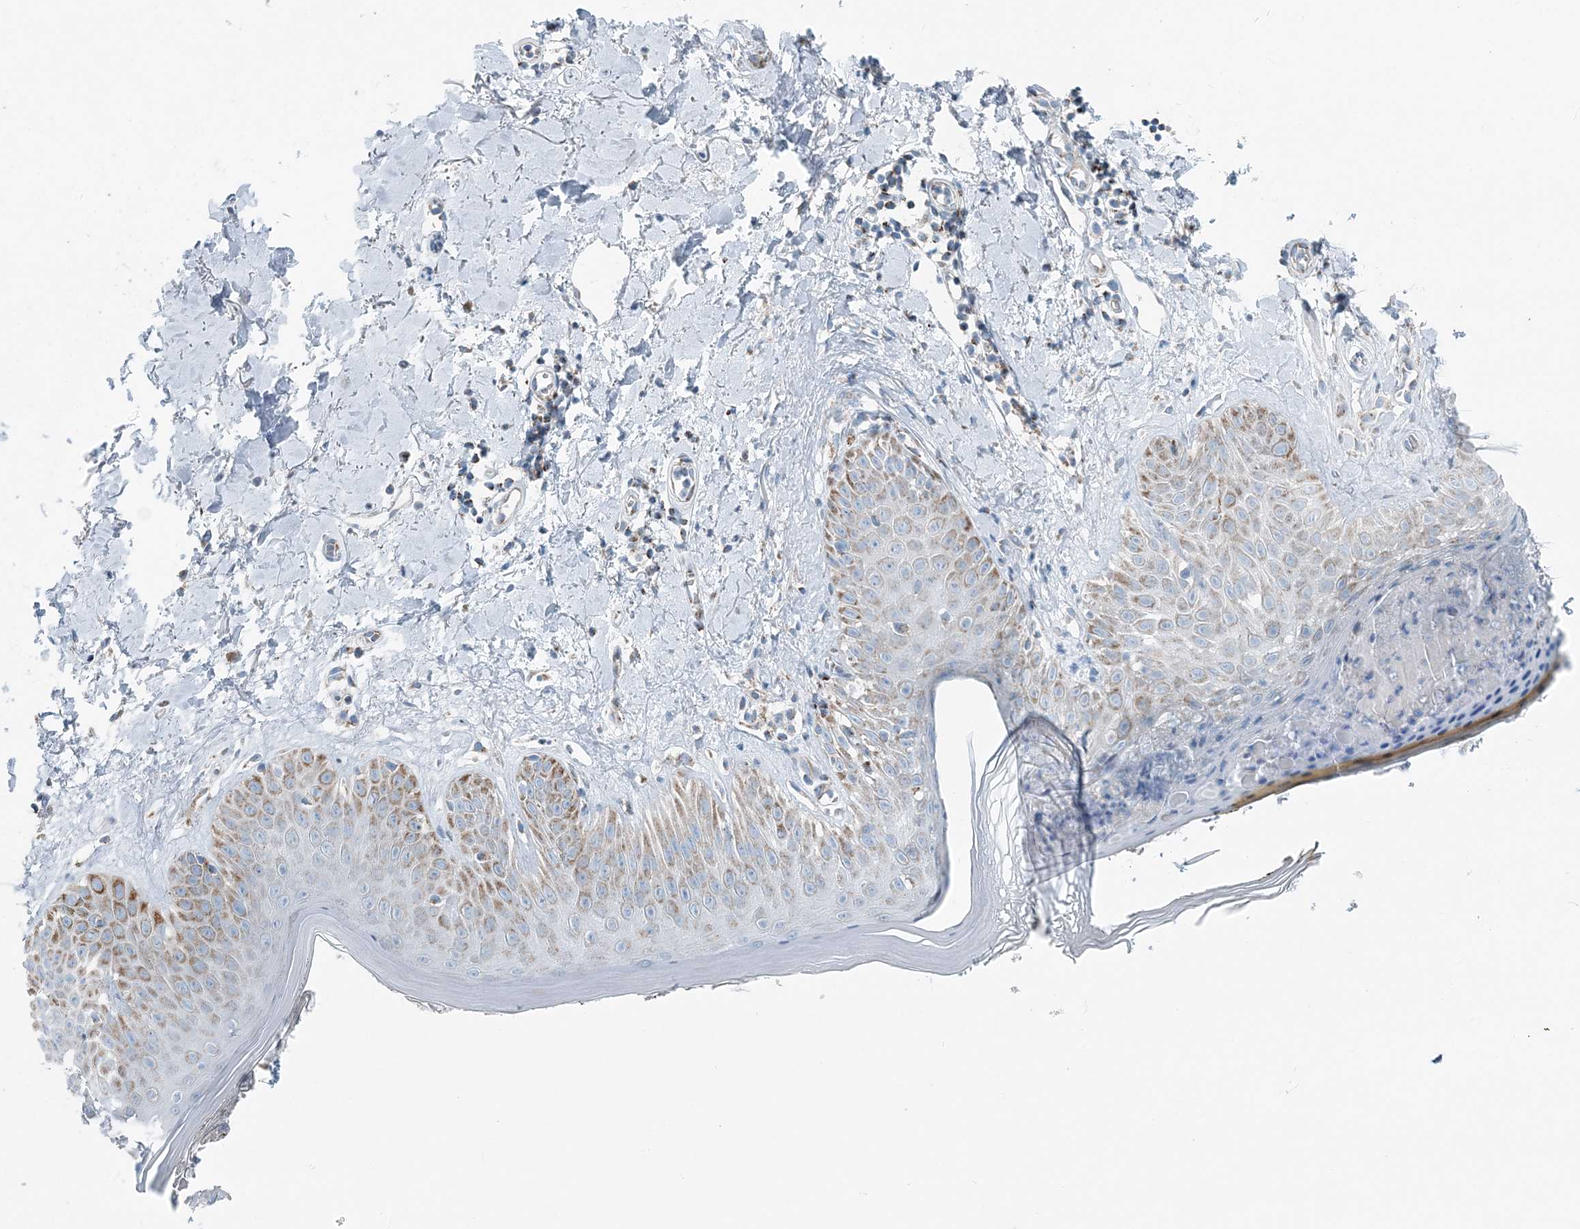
{"staining": {"intensity": "moderate", "quantity": ">75%", "location": "cytoplasmic/membranous"}, "tissue": "skin", "cell_type": "Fibroblasts", "image_type": "normal", "snomed": [{"axis": "morphology", "description": "Normal tissue, NOS"}, {"axis": "topography", "description": "Skin"}], "caption": "Skin stained for a protein exhibits moderate cytoplasmic/membranous positivity in fibroblasts. Nuclei are stained in blue.", "gene": "INTU", "patient": {"sex": "female", "age": 64}}